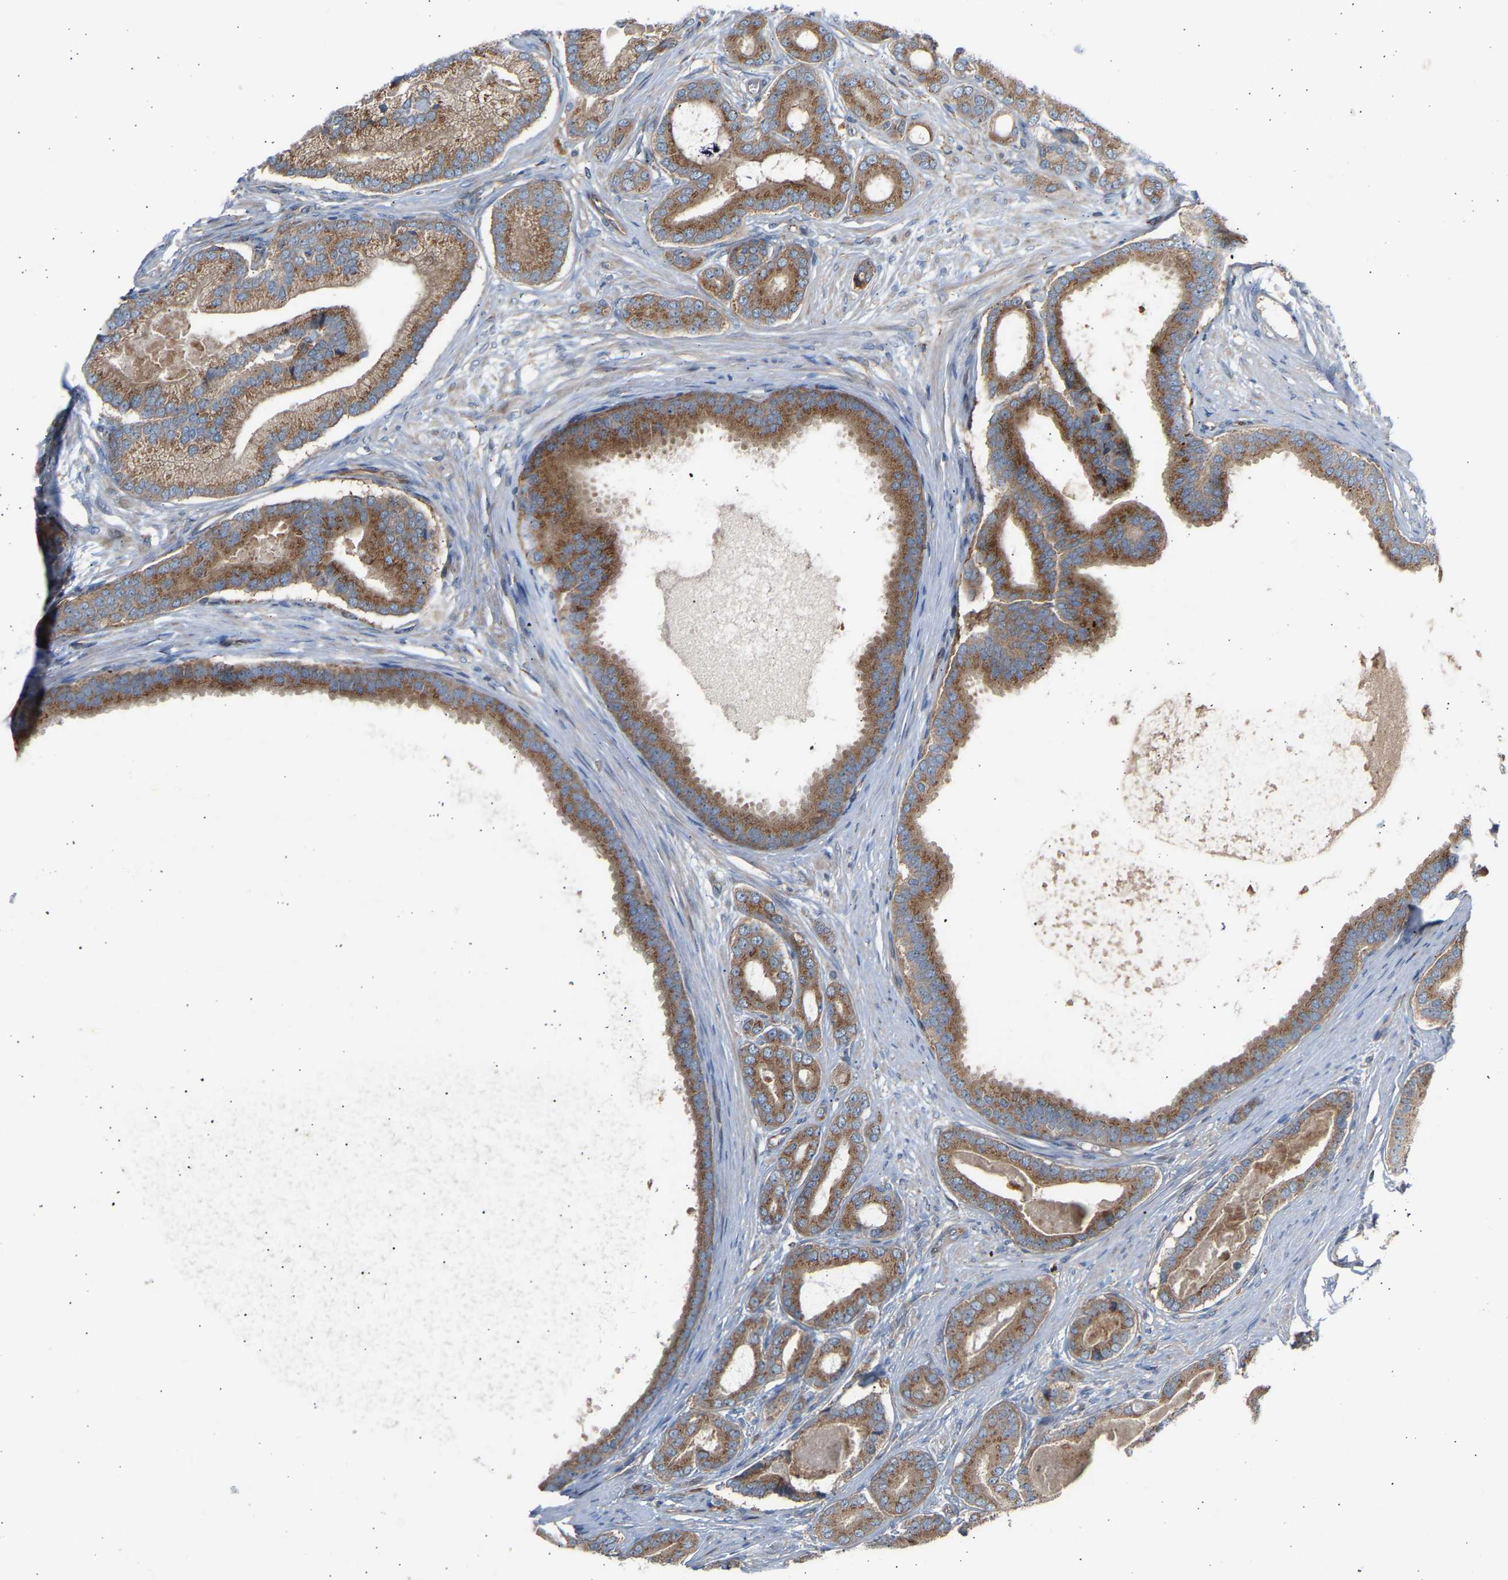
{"staining": {"intensity": "moderate", "quantity": ">75%", "location": "cytoplasmic/membranous"}, "tissue": "prostate cancer", "cell_type": "Tumor cells", "image_type": "cancer", "snomed": [{"axis": "morphology", "description": "Adenocarcinoma, High grade"}, {"axis": "topography", "description": "Prostate"}], "caption": "High-grade adenocarcinoma (prostate) stained with DAB (3,3'-diaminobenzidine) immunohistochemistry (IHC) displays medium levels of moderate cytoplasmic/membranous staining in approximately >75% of tumor cells. Using DAB (brown) and hematoxylin (blue) stains, captured at high magnification using brightfield microscopy.", "gene": "GCN1", "patient": {"sex": "male", "age": 60}}